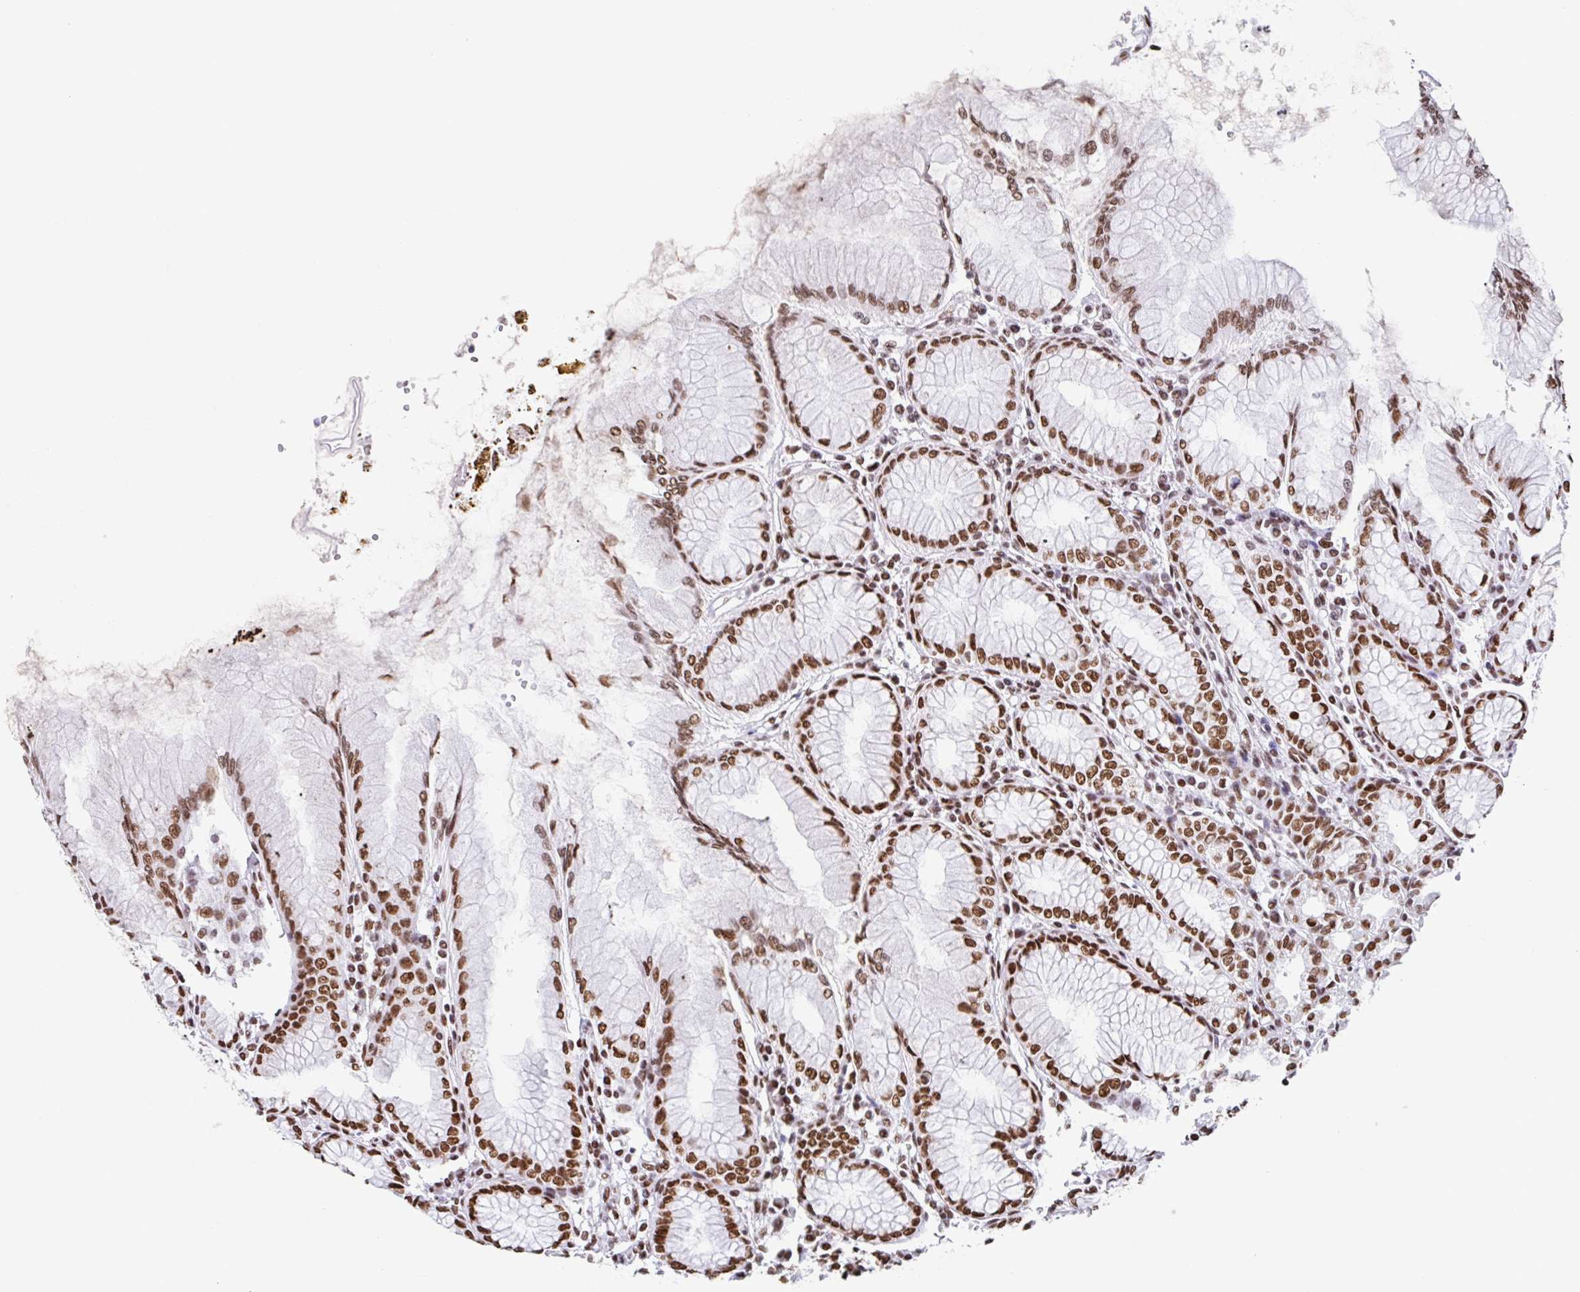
{"staining": {"intensity": "strong", "quantity": ">75%", "location": "nuclear"}, "tissue": "stomach", "cell_type": "Glandular cells", "image_type": "normal", "snomed": [{"axis": "morphology", "description": "Normal tissue, NOS"}, {"axis": "topography", "description": "Stomach"}], "caption": "Strong nuclear expression is seen in about >75% of glandular cells in unremarkable stomach.", "gene": "KHDRBS1", "patient": {"sex": "female", "age": 57}}